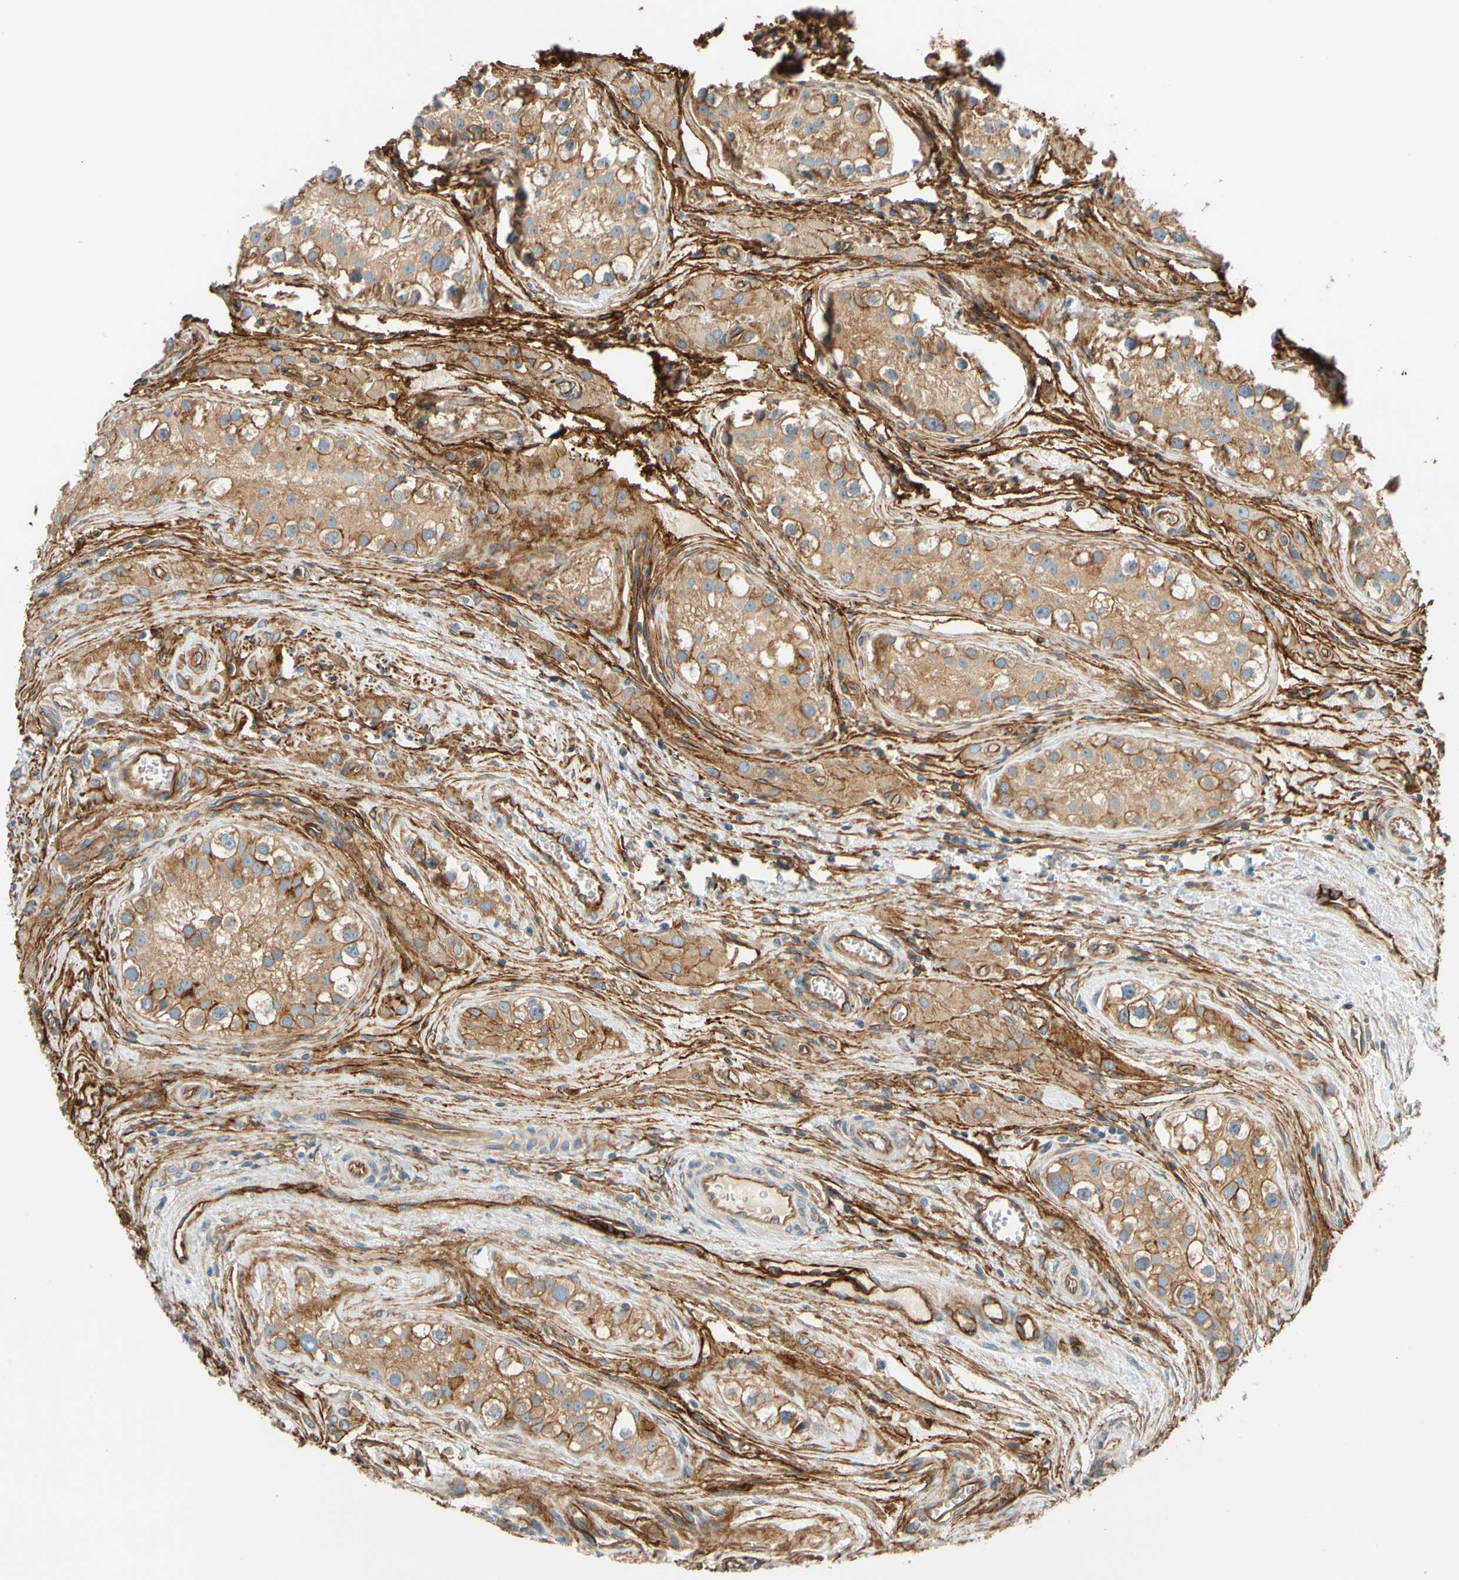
{"staining": {"intensity": "moderate", "quantity": "25%-75%", "location": "cytoplasmic/membranous"}, "tissue": "testis cancer", "cell_type": "Tumor cells", "image_type": "cancer", "snomed": [{"axis": "morphology", "description": "Carcinoma, Embryonal, NOS"}, {"axis": "topography", "description": "Testis"}], "caption": "Protein staining of testis cancer (embryonal carcinoma) tissue displays moderate cytoplasmic/membranous staining in about 25%-75% of tumor cells. The protein is shown in brown color, while the nuclei are stained blue.", "gene": "SPTAN1", "patient": {"sex": "male", "age": 28}}